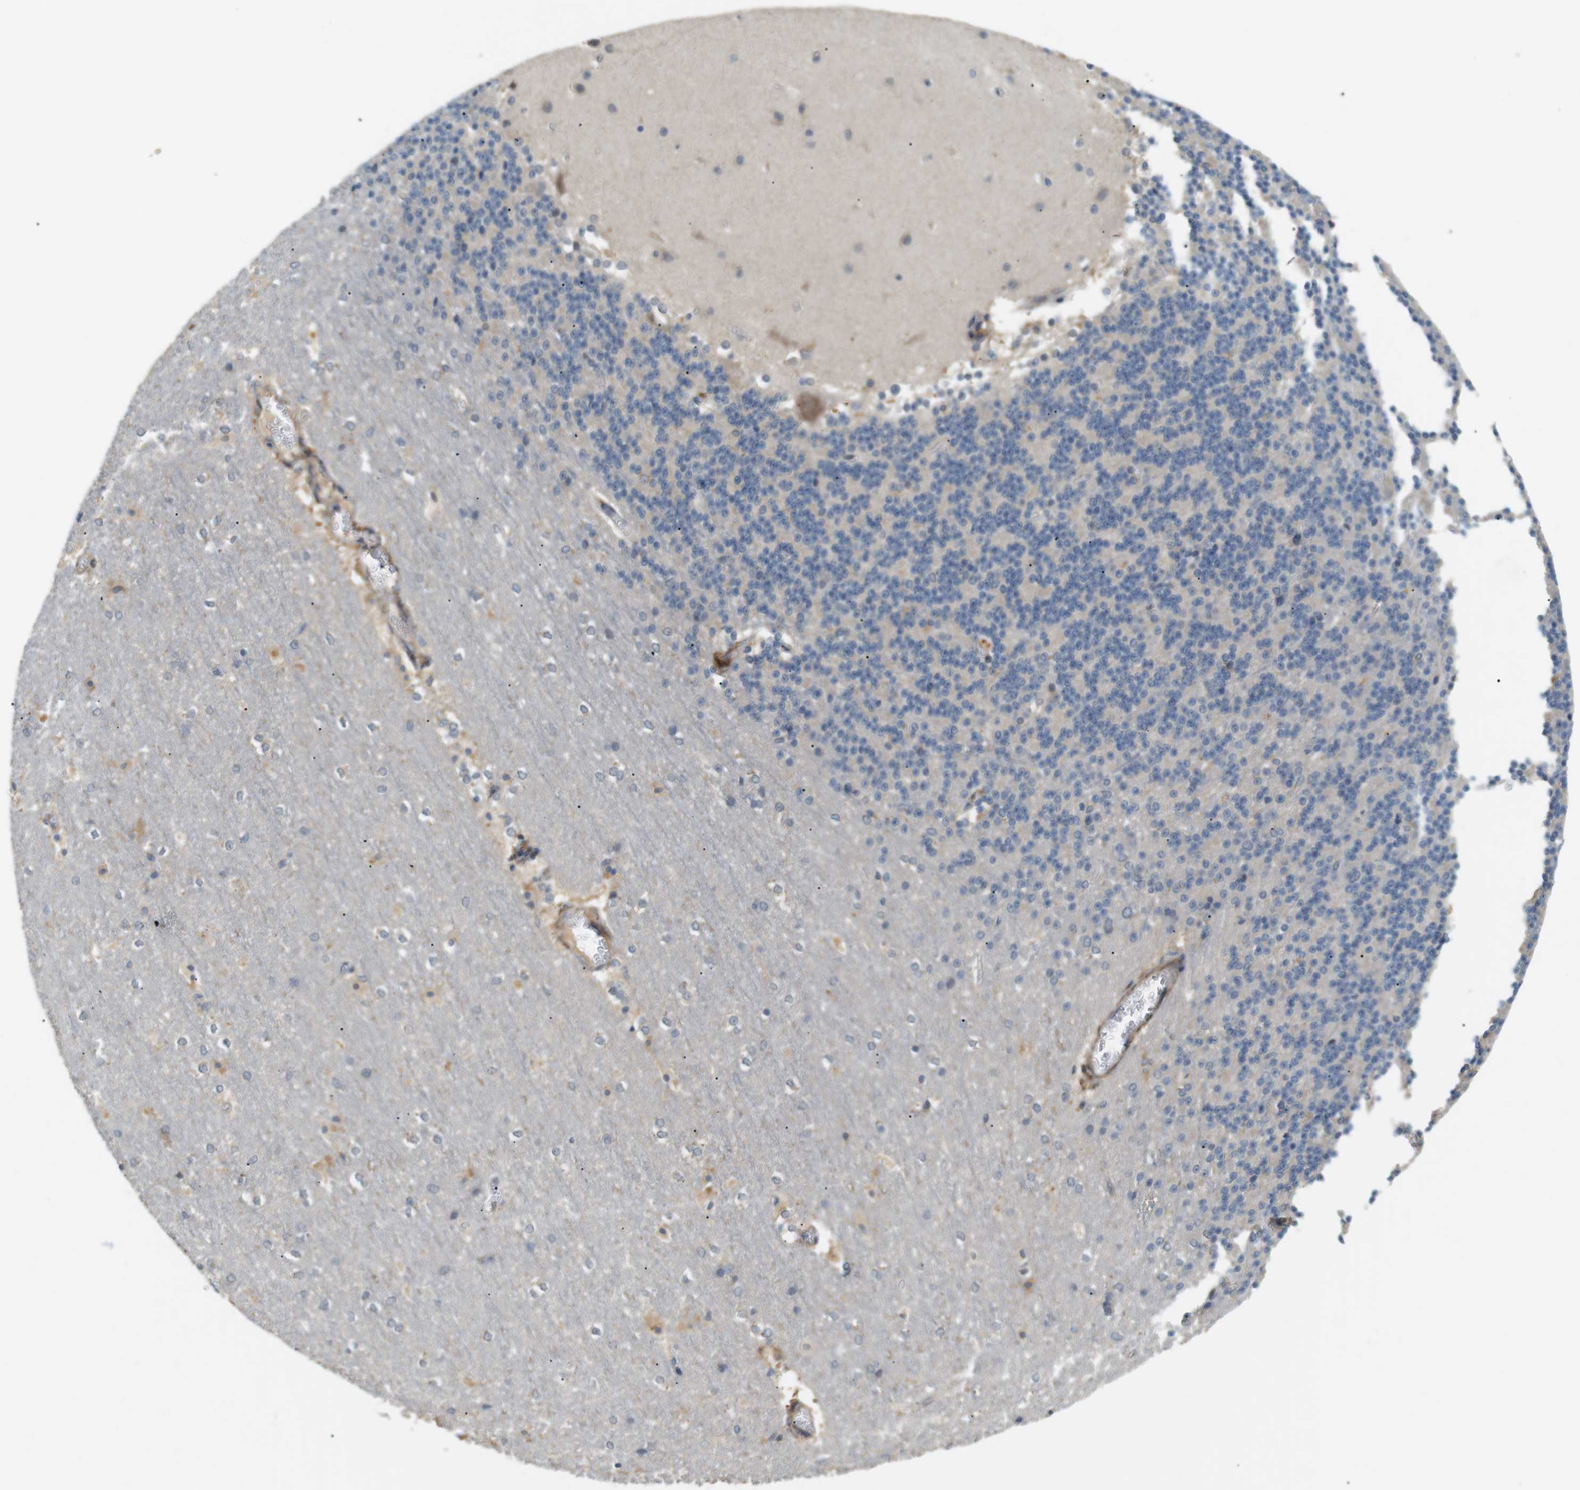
{"staining": {"intensity": "weak", "quantity": "<25%", "location": "cytoplasmic/membranous"}, "tissue": "cerebellum", "cell_type": "Cells in granular layer", "image_type": "normal", "snomed": [{"axis": "morphology", "description": "Normal tissue, NOS"}, {"axis": "topography", "description": "Cerebellum"}], "caption": "A high-resolution image shows immunohistochemistry (IHC) staining of normal cerebellum, which shows no significant staining in cells in granular layer.", "gene": "P2RY1", "patient": {"sex": "female", "age": 19}}